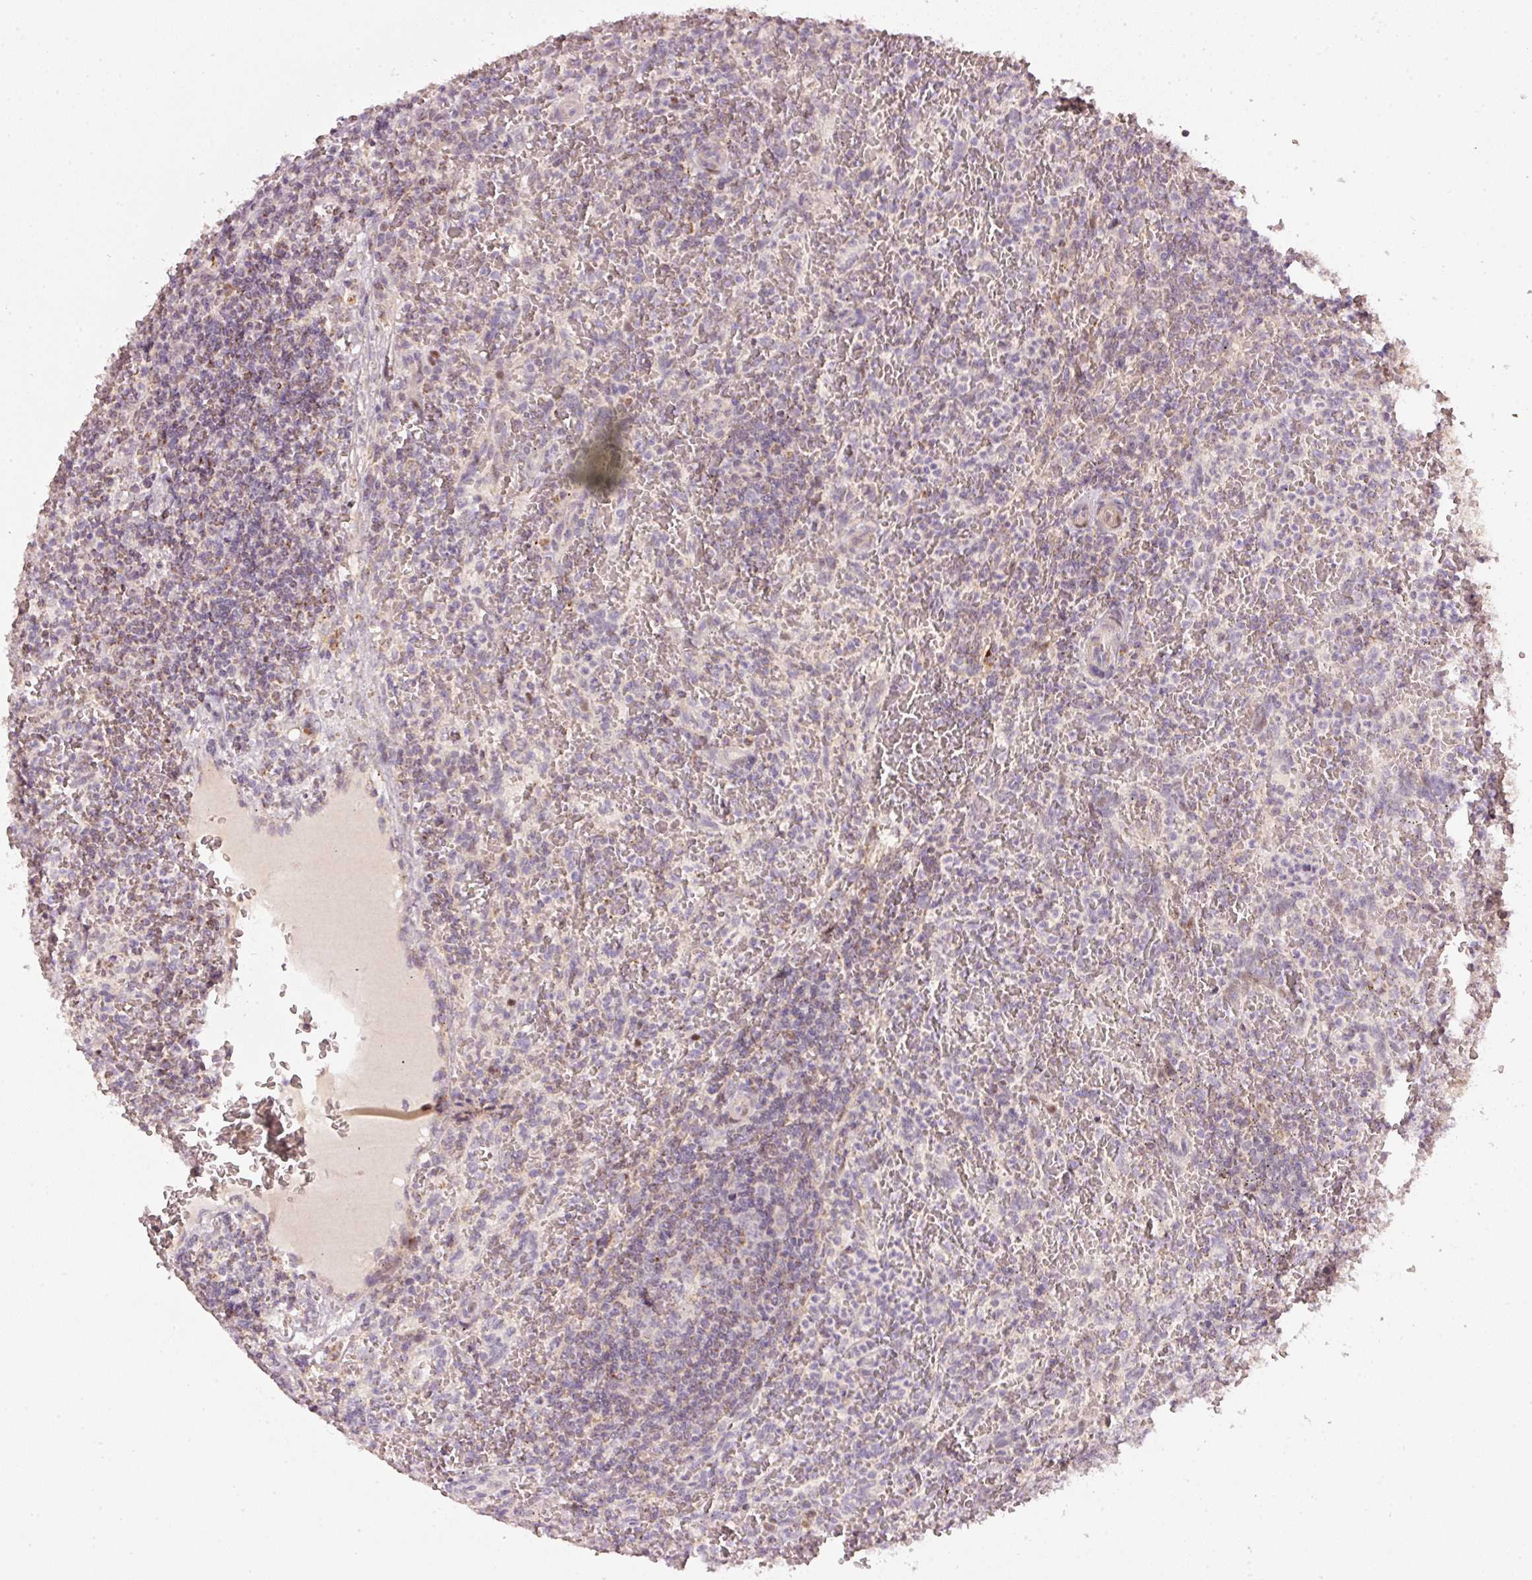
{"staining": {"intensity": "negative", "quantity": "none", "location": "none"}, "tissue": "lymphoma", "cell_type": "Tumor cells", "image_type": "cancer", "snomed": [{"axis": "morphology", "description": "Malignant lymphoma, non-Hodgkin's type, Low grade"}, {"axis": "topography", "description": "Spleen"}], "caption": "There is no significant staining in tumor cells of lymphoma.", "gene": "TOB2", "patient": {"sex": "female", "age": 64}}